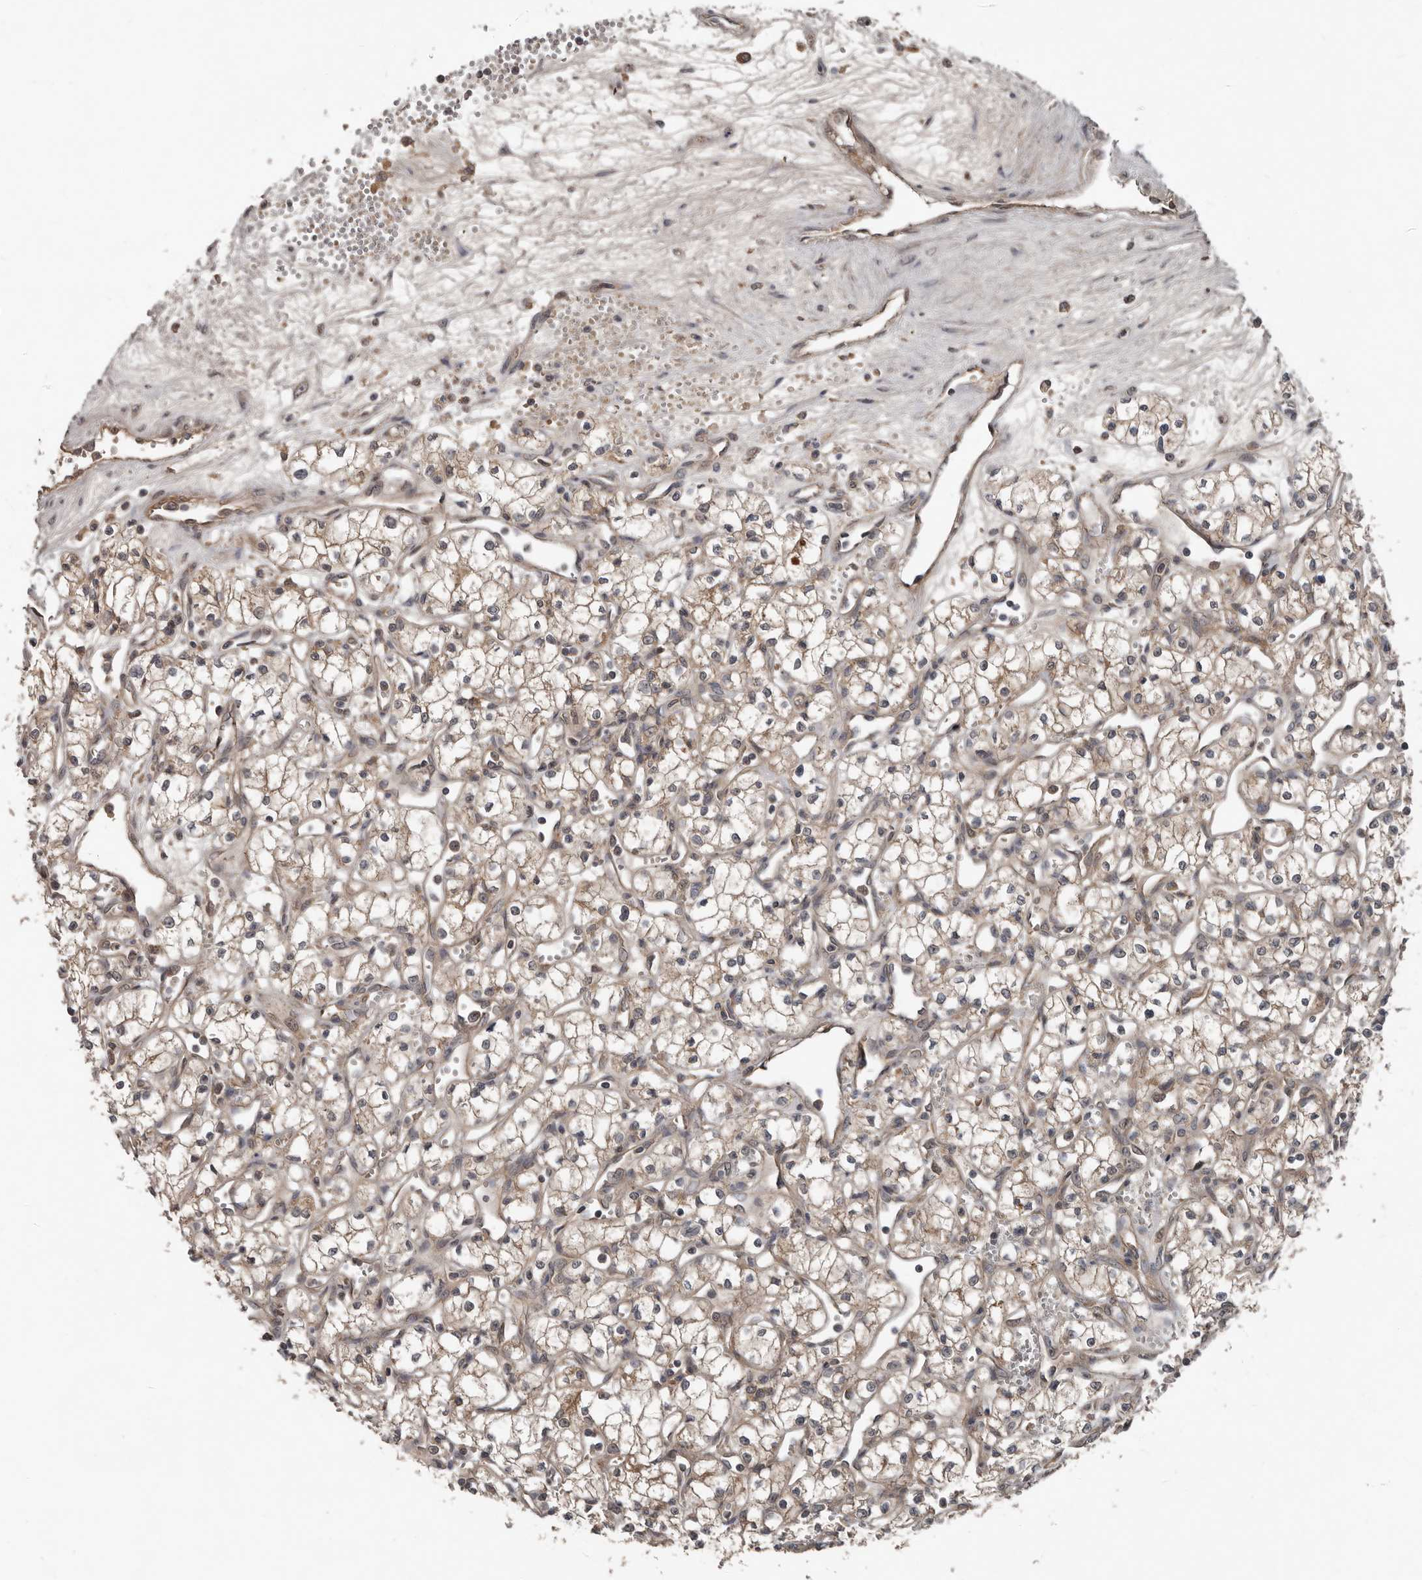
{"staining": {"intensity": "weak", "quantity": "25%-75%", "location": "cytoplasmic/membranous"}, "tissue": "renal cancer", "cell_type": "Tumor cells", "image_type": "cancer", "snomed": [{"axis": "morphology", "description": "Adenocarcinoma, NOS"}, {"axis": "topography", "description": "Kidney"}], "caption": "Renal cancer stained with a brown dye demonstrates weak cytoplasmic/membranous positive expression in about 25%-75% of tumor cells.", "gene": "DNAJB4", "patient": {"sex": "male", "age": 59}}